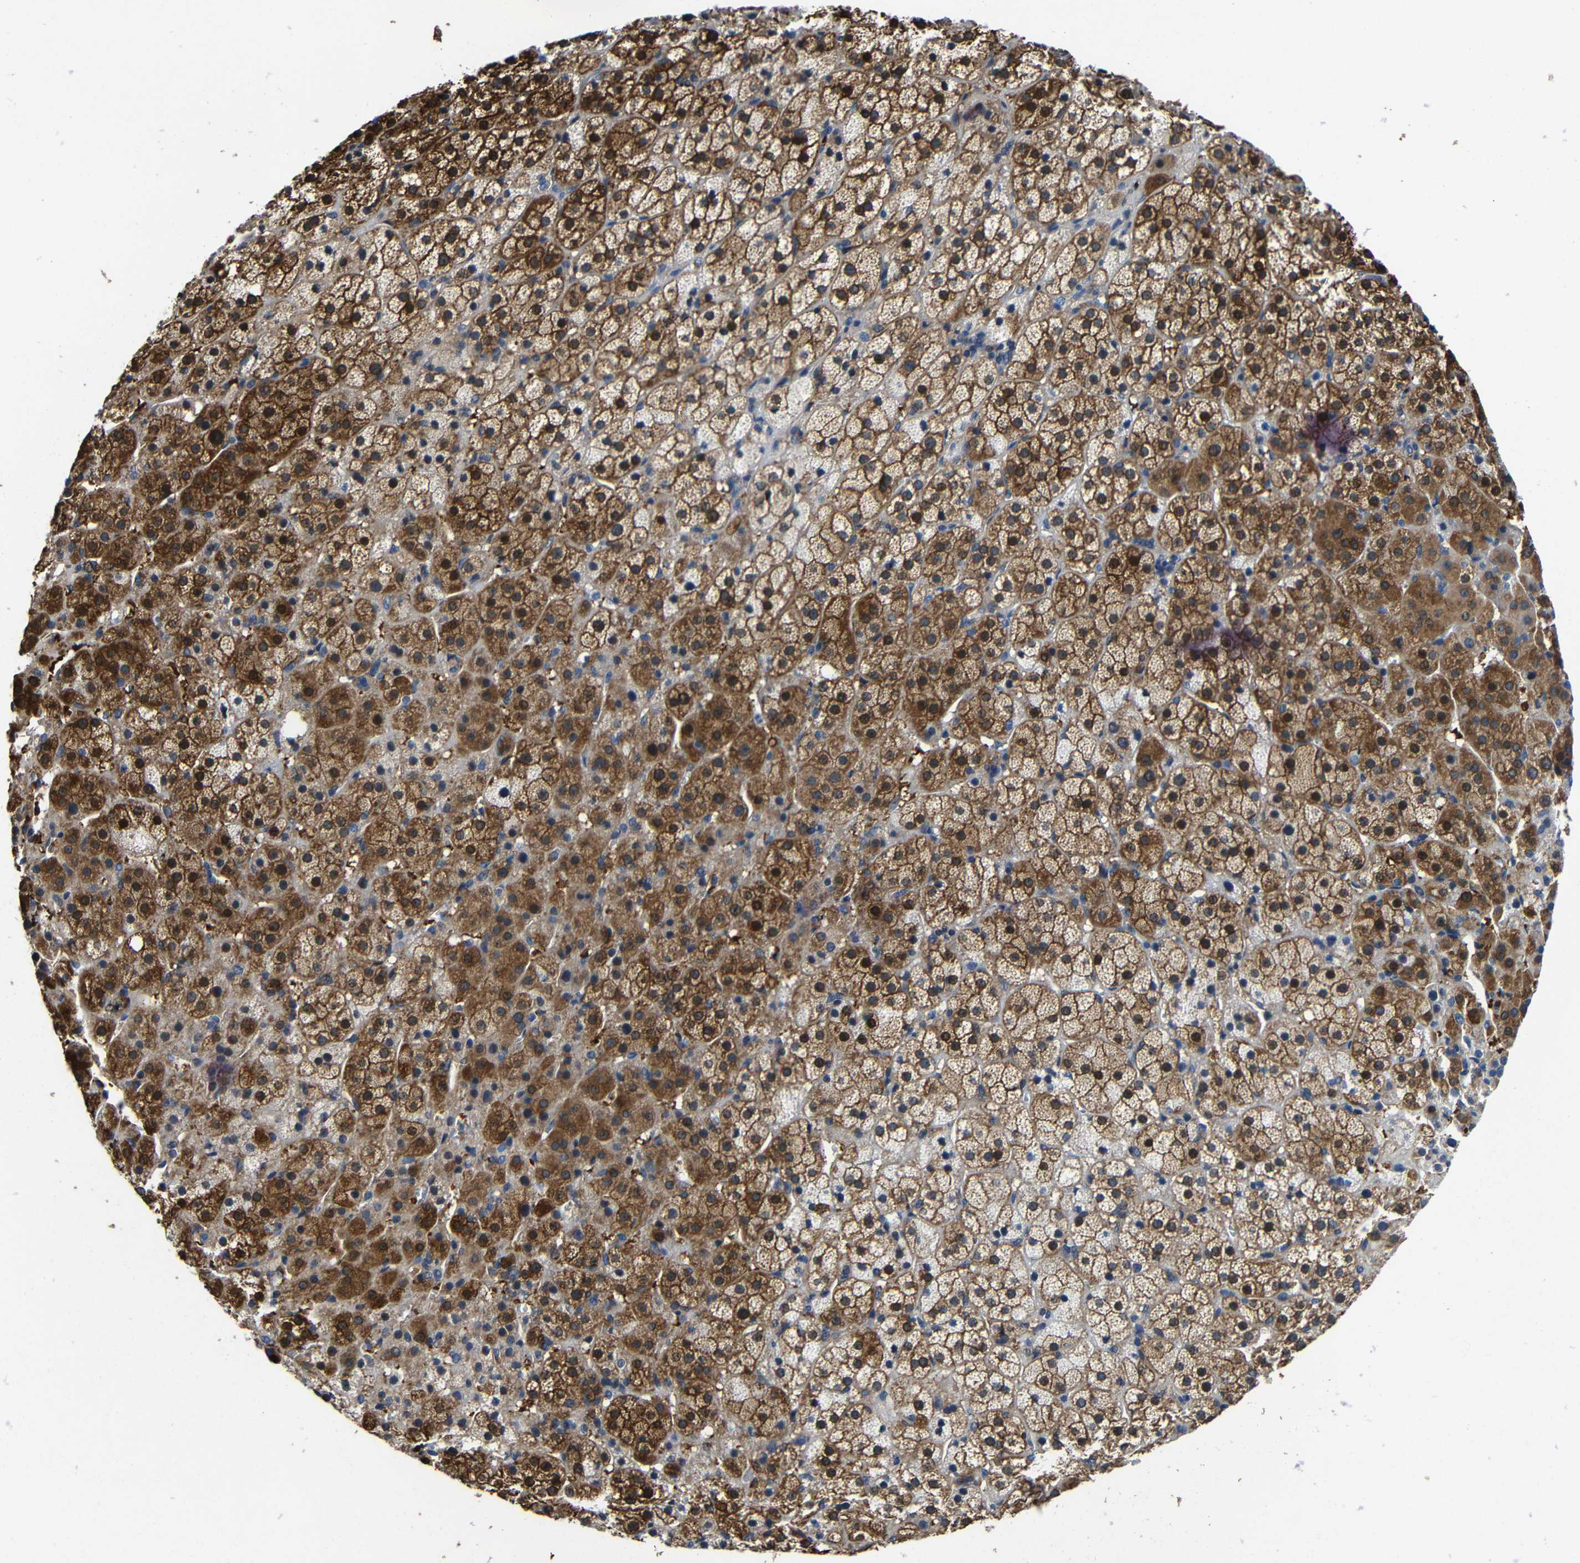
{"staining": {"intensity": "moderate", "quantity": ">75%", "location": "cytoplasmic/membranous"}, "tissue": "adrenal gland", "cell_type": "Glandular cells", "image_type": "normal", "snomed": [{"axis": "morphology", "description": "Normal tissue, NOS"}, {"axis": "topography", "description": "Adrenal gland"}], "caption": "Immunohistochemistry photomicrograph of unremarkable adrenal gland stained for a protein (brown), which demonstrates medium levels of moderate cytoplasmic/membranous positivity in approximately >75% of glandular cells.", "gene": "GDI1", "patient": {"sex": "female", "age": 57}}